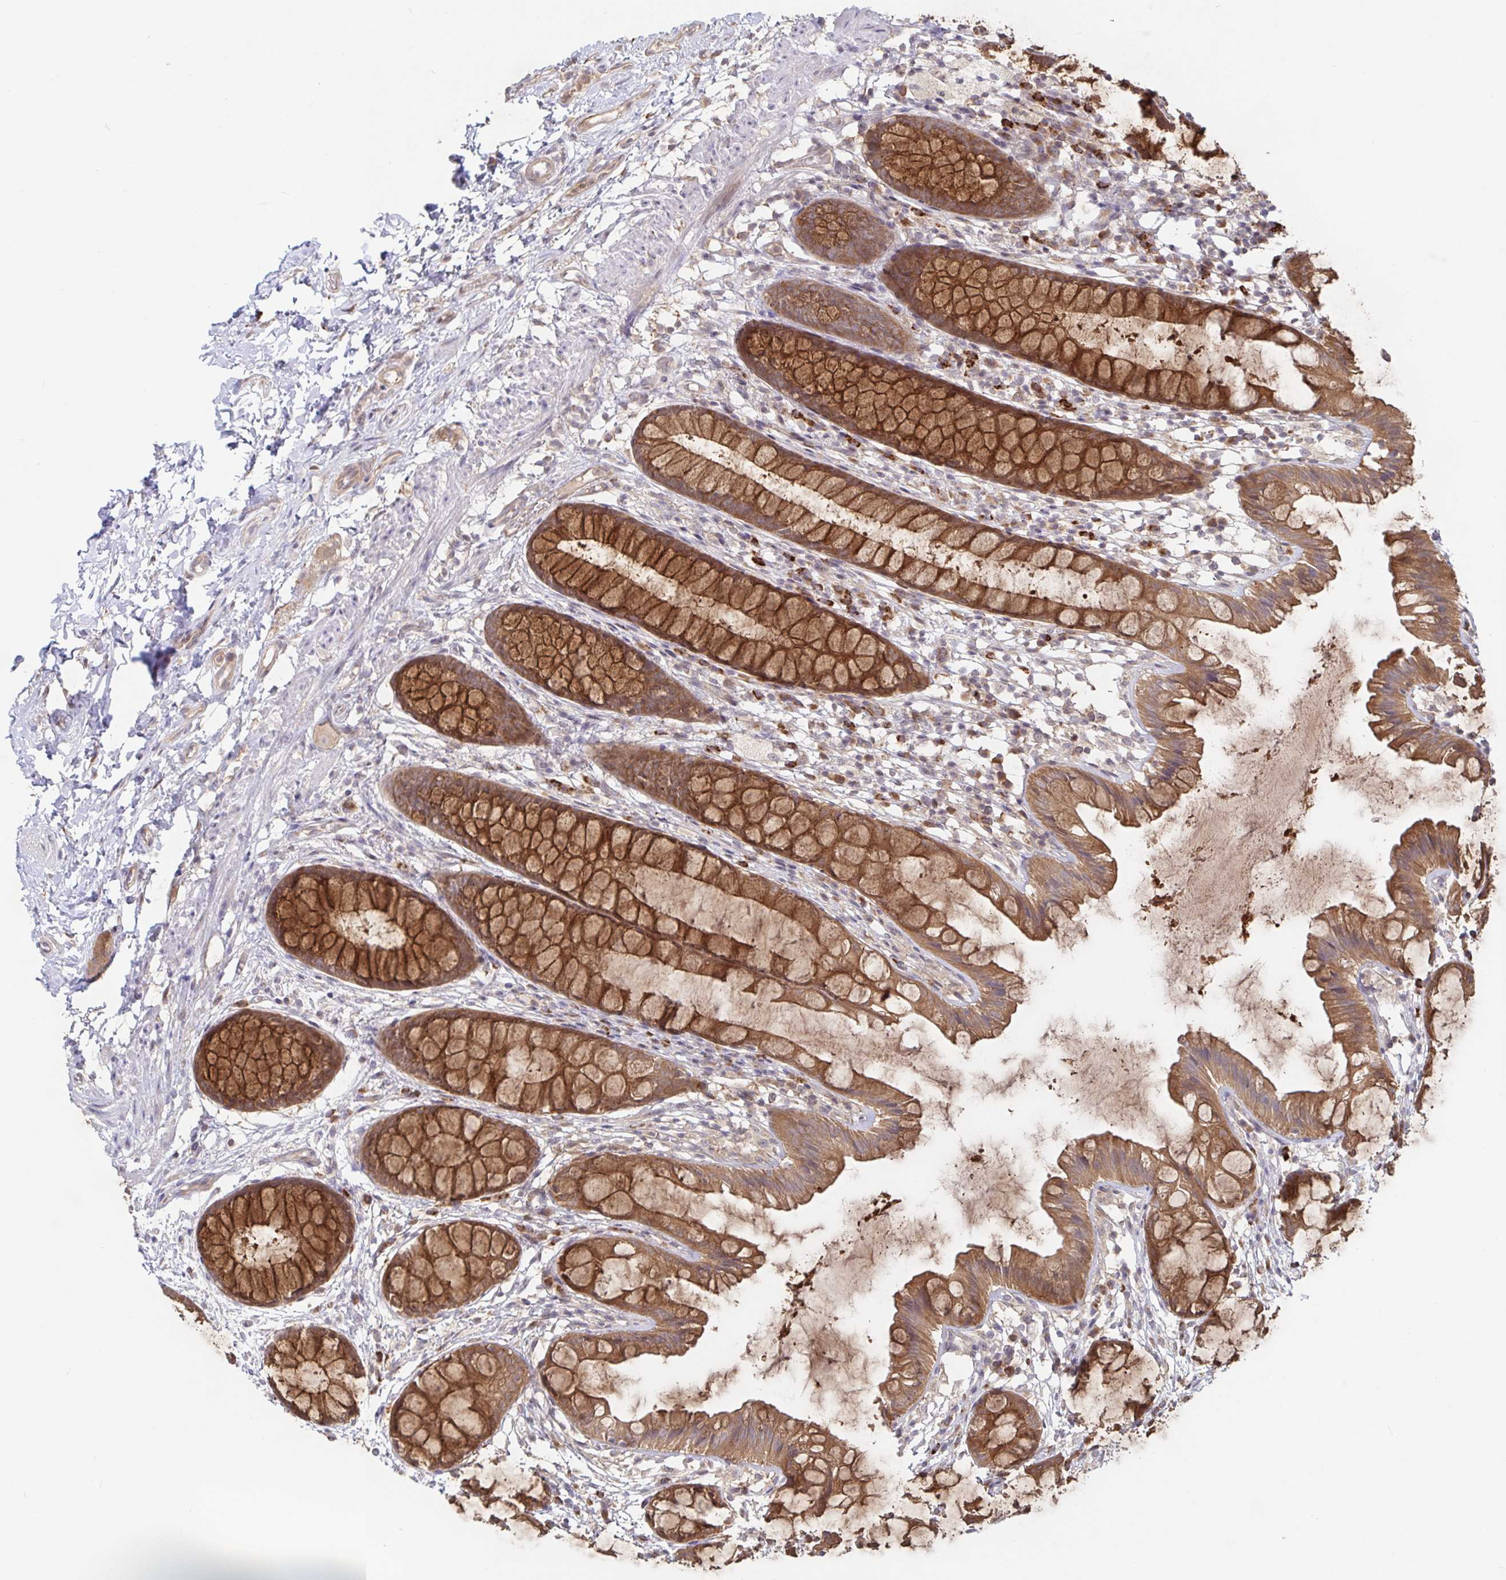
{"staining": {"intensity": "strong", "quantity": ">75%", "location": "cytoplasmic/membranous"}, "tissue": "rectum", "cell_type": "Glandular cells", "image_type": "normal", "snomed": [{"axis": "morphology", "description": "Normal tissue, NOS"}, {"axis": "topography", "description": "Rectum"}], "caption": "Human rectum stained for a protein (brown) demonstrates strong cytoplasmic/membranous positive expression in about >75% of glandular cells.", "gene": "AACS", "patient": {"sex": "female", "age": 62}}